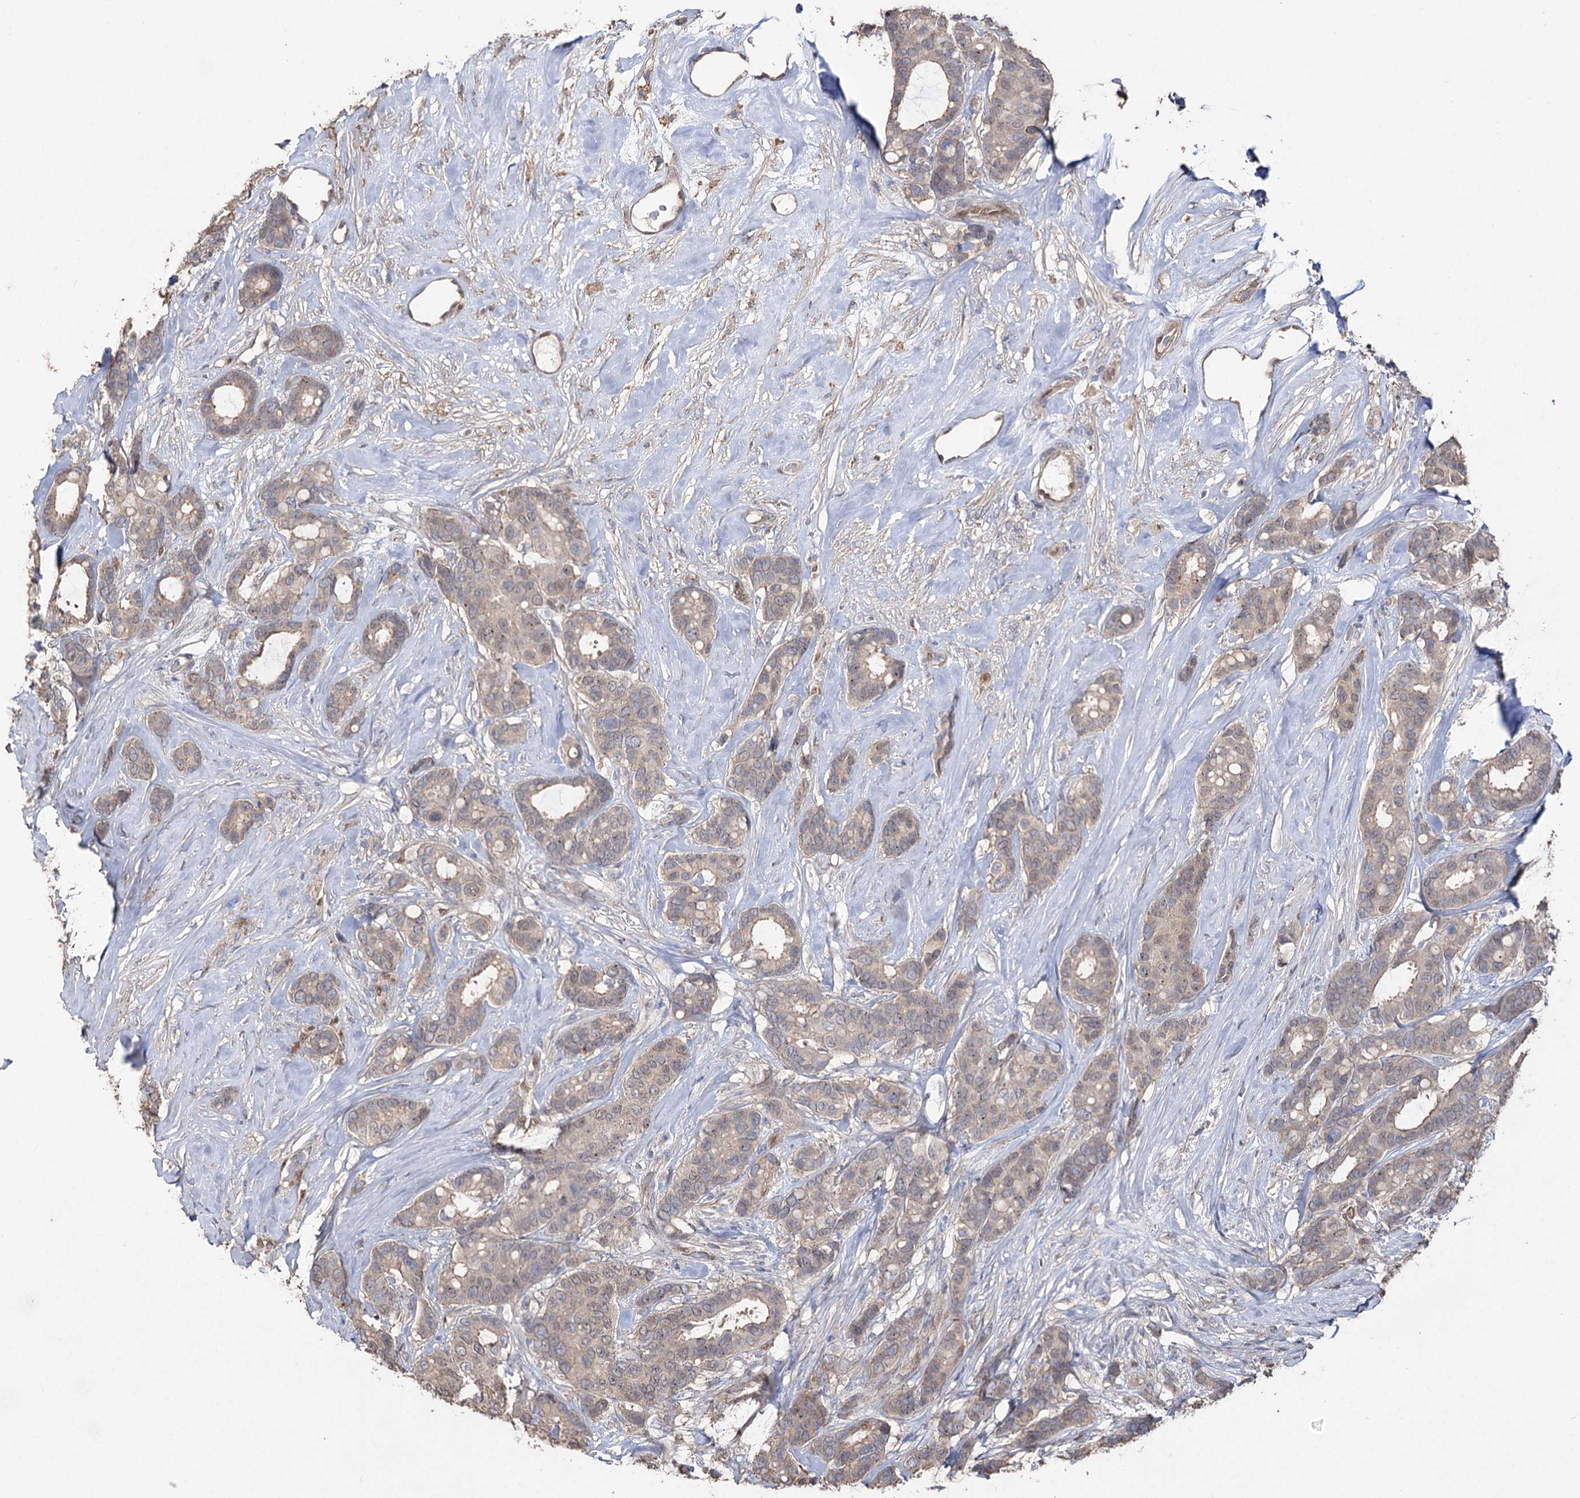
{"staining": {"intensity": "weak", "quantity": ">75%", "location": "cytoplasmic/membranous"}, "tissue": "breast cancer", "cell_type": "Tumor cells", "image_type": "cancer", "snomed": [{"axis": "morphology", "description": "Duct carcinoma"}, {"axis": "topography", "description": "Breast"}], "caption": "This micrograph displays breast cancer (infiltrating ductal carcinoma) stained with immunohistochemistry to label a protein in brown. The cytoplasmic/membranous of tumor cells show weak positivity for the protein. Nuclei are counter-stained blue.", "gene": "FAM13B", "patient": {"sex": "female", "age": 87}}